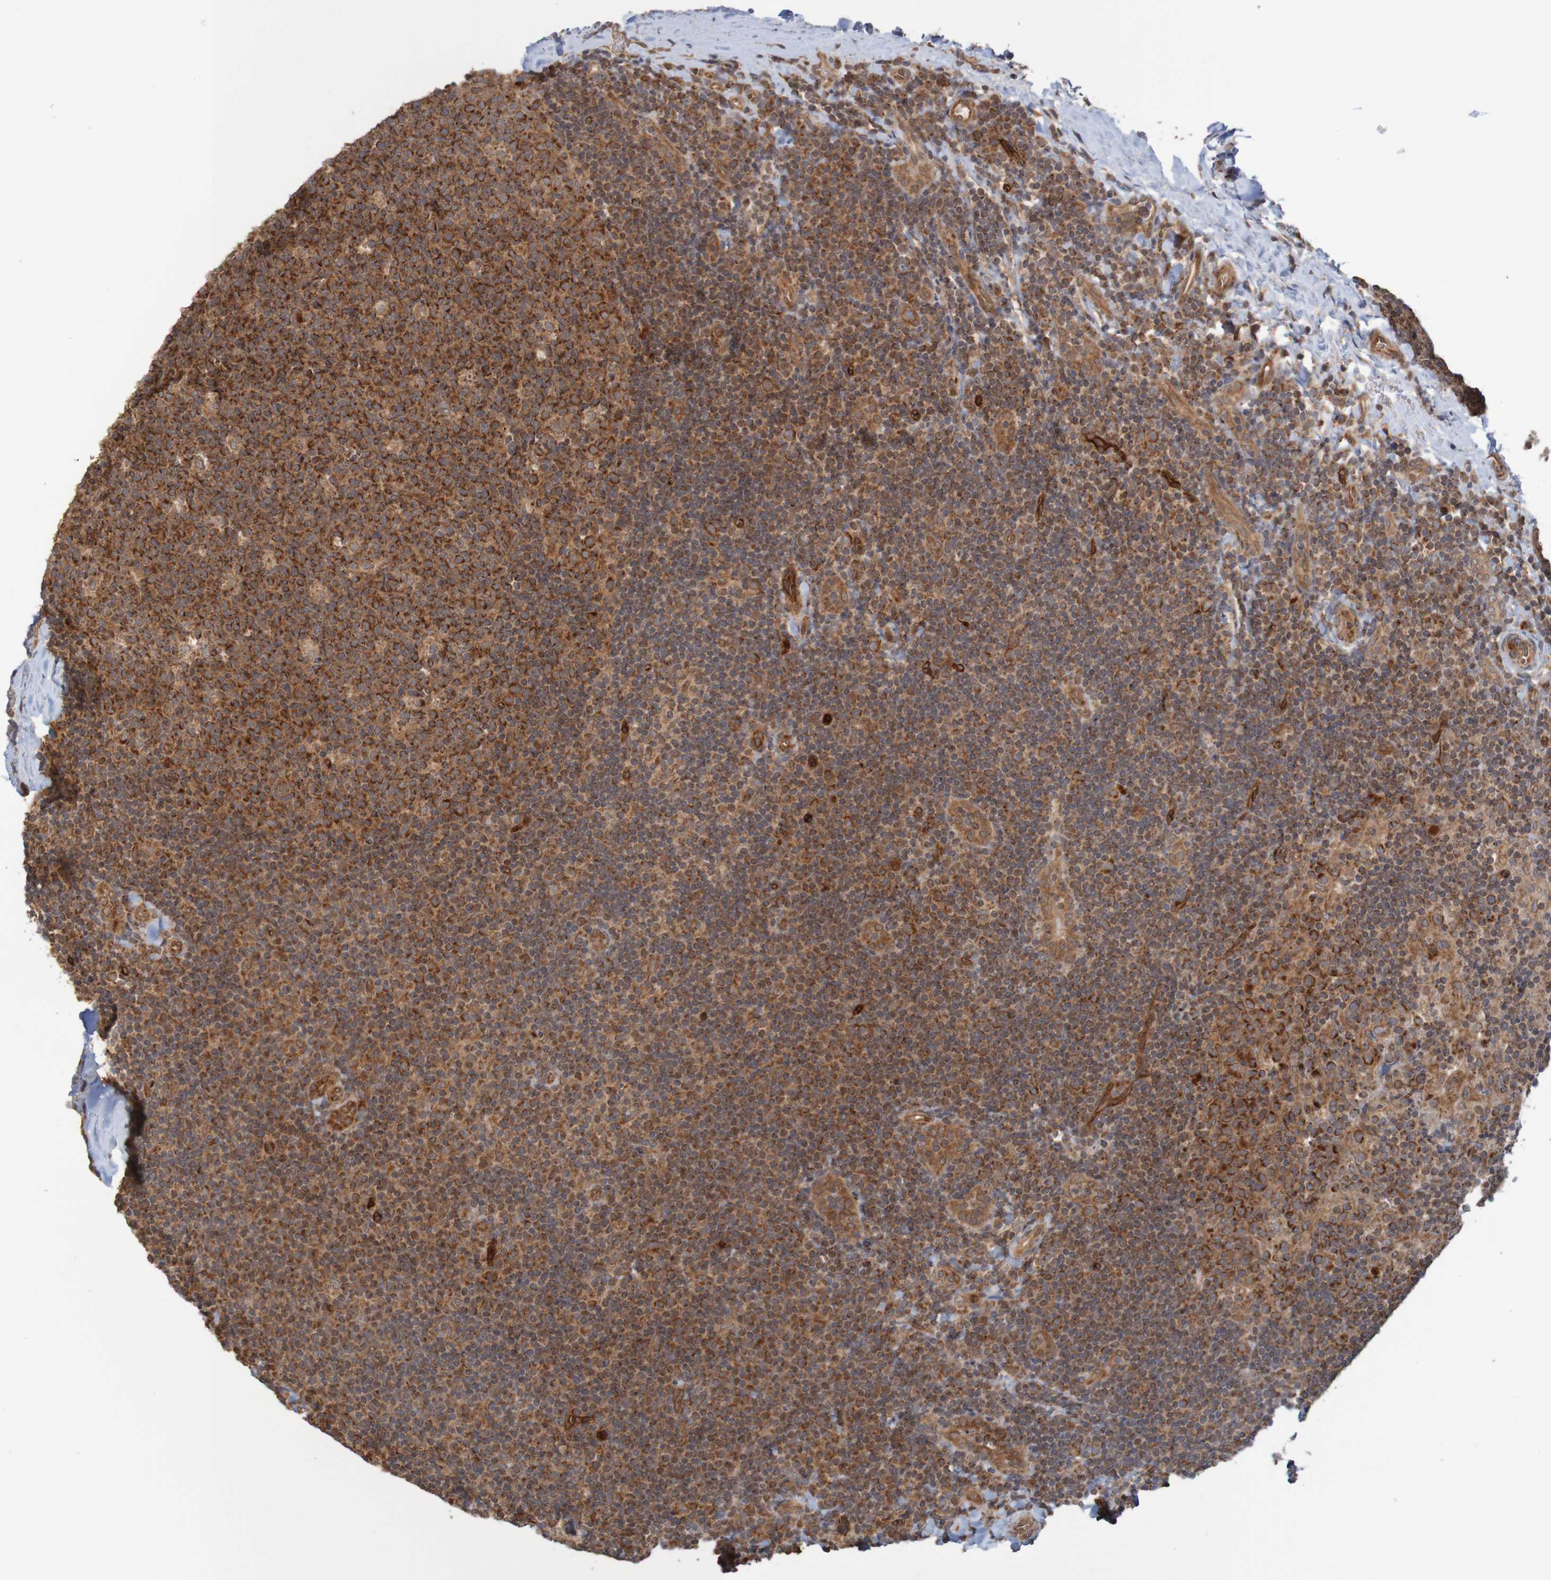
{"staining": {"intensity": "strong", "quantity": ">75%", "location": "cytoplasmic/membranous"}, "tissue": "tonsil", "cell_type": "Germinal center cells", "image_type": "normal", "snomed": [{"axis": "morphology", "description": "Normal tissue, NOS"}, {"axis": "topography", "description": "Tonsil"}], "caption": "Immunohistochemistry image of benign tonsil stained for a protein (brown), which reveals high levels of strong cytoplasmic/membranous positivity in approximately >75% of germinal center cells.", "gene": "MRPL52", "patient": {"sex": "male", "age": 17}}